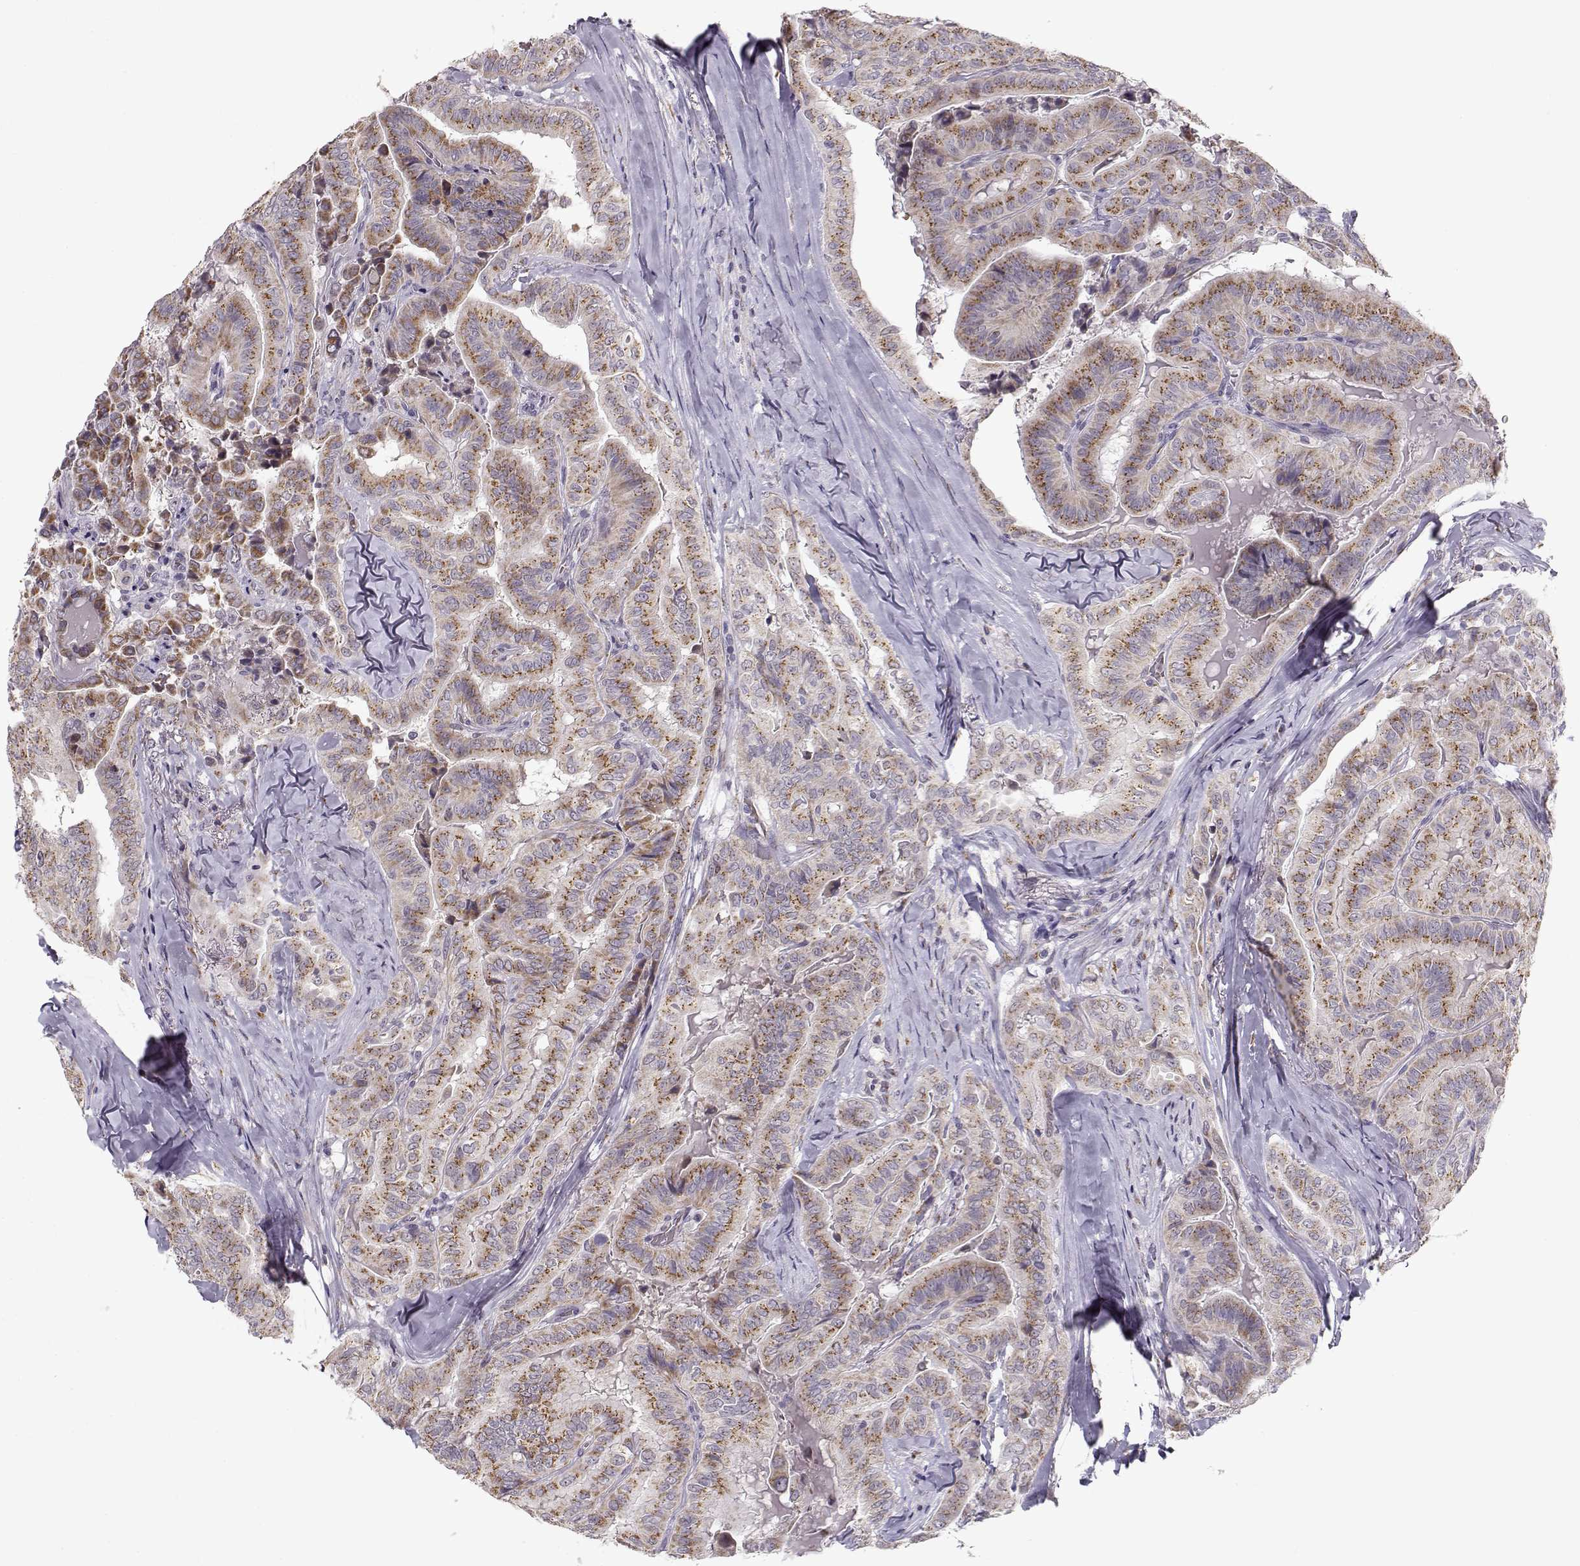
{"staining": {"intensity": "moderate", "quantity": ">75%", "location": "cytoplasmic/membranous"}, "tissue": "thyroid cancer", "cell_type": "Tumor cells", "image_type": "cancer", "snomed": [{"axis": "morphology", "description": "Papillary adenocarcinoma, NOS"}, {"axis": "topography", "description": "Thyroid gland"}], "caption": "Brown immunohistochemical staining in human papillary adenocarcinoma (thyroid) exhibits moderate cytoplasmic/membranous positivity in about >75% of tumor cells.", "gene": "SLC4A5", "patient": {"sex": "female", "age": 68}}